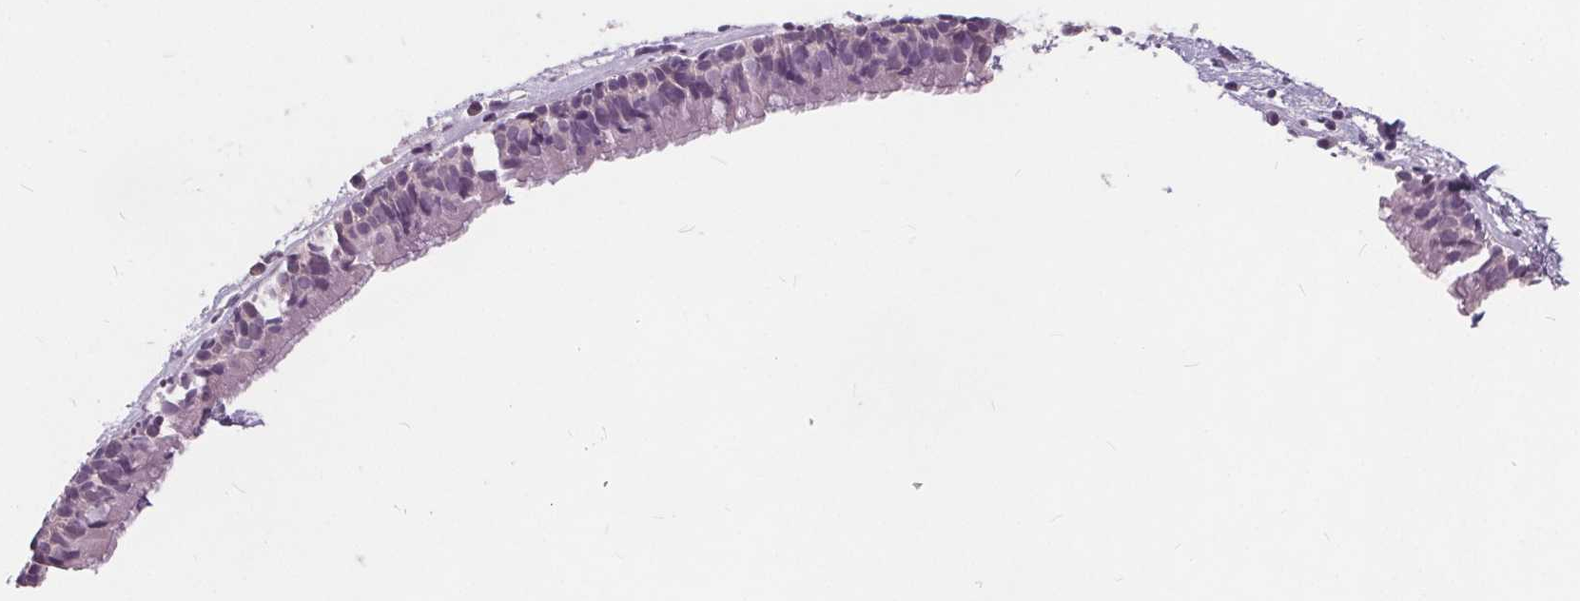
{"staining": {"intensity": "negative", "quantity": "none", "location": "none"}, "tissue": "nasopharynx", "cell_type": "Respiratory epithelial cells", "image_type": "normal", "snomed": [{"axis": "morphology", "description": "Normal tissue, NOS"}, {"axis": "topography", "description": "Nasopharynx"}], "caption": "Immunohistochemistry (IHC) image of unremarkable nasopharynx stained for a protein (brown), which displays no expression in respiratory epithelial cells.", "gene": "PLA2G2E", "patient": {"sex": "male", "age": 24}}